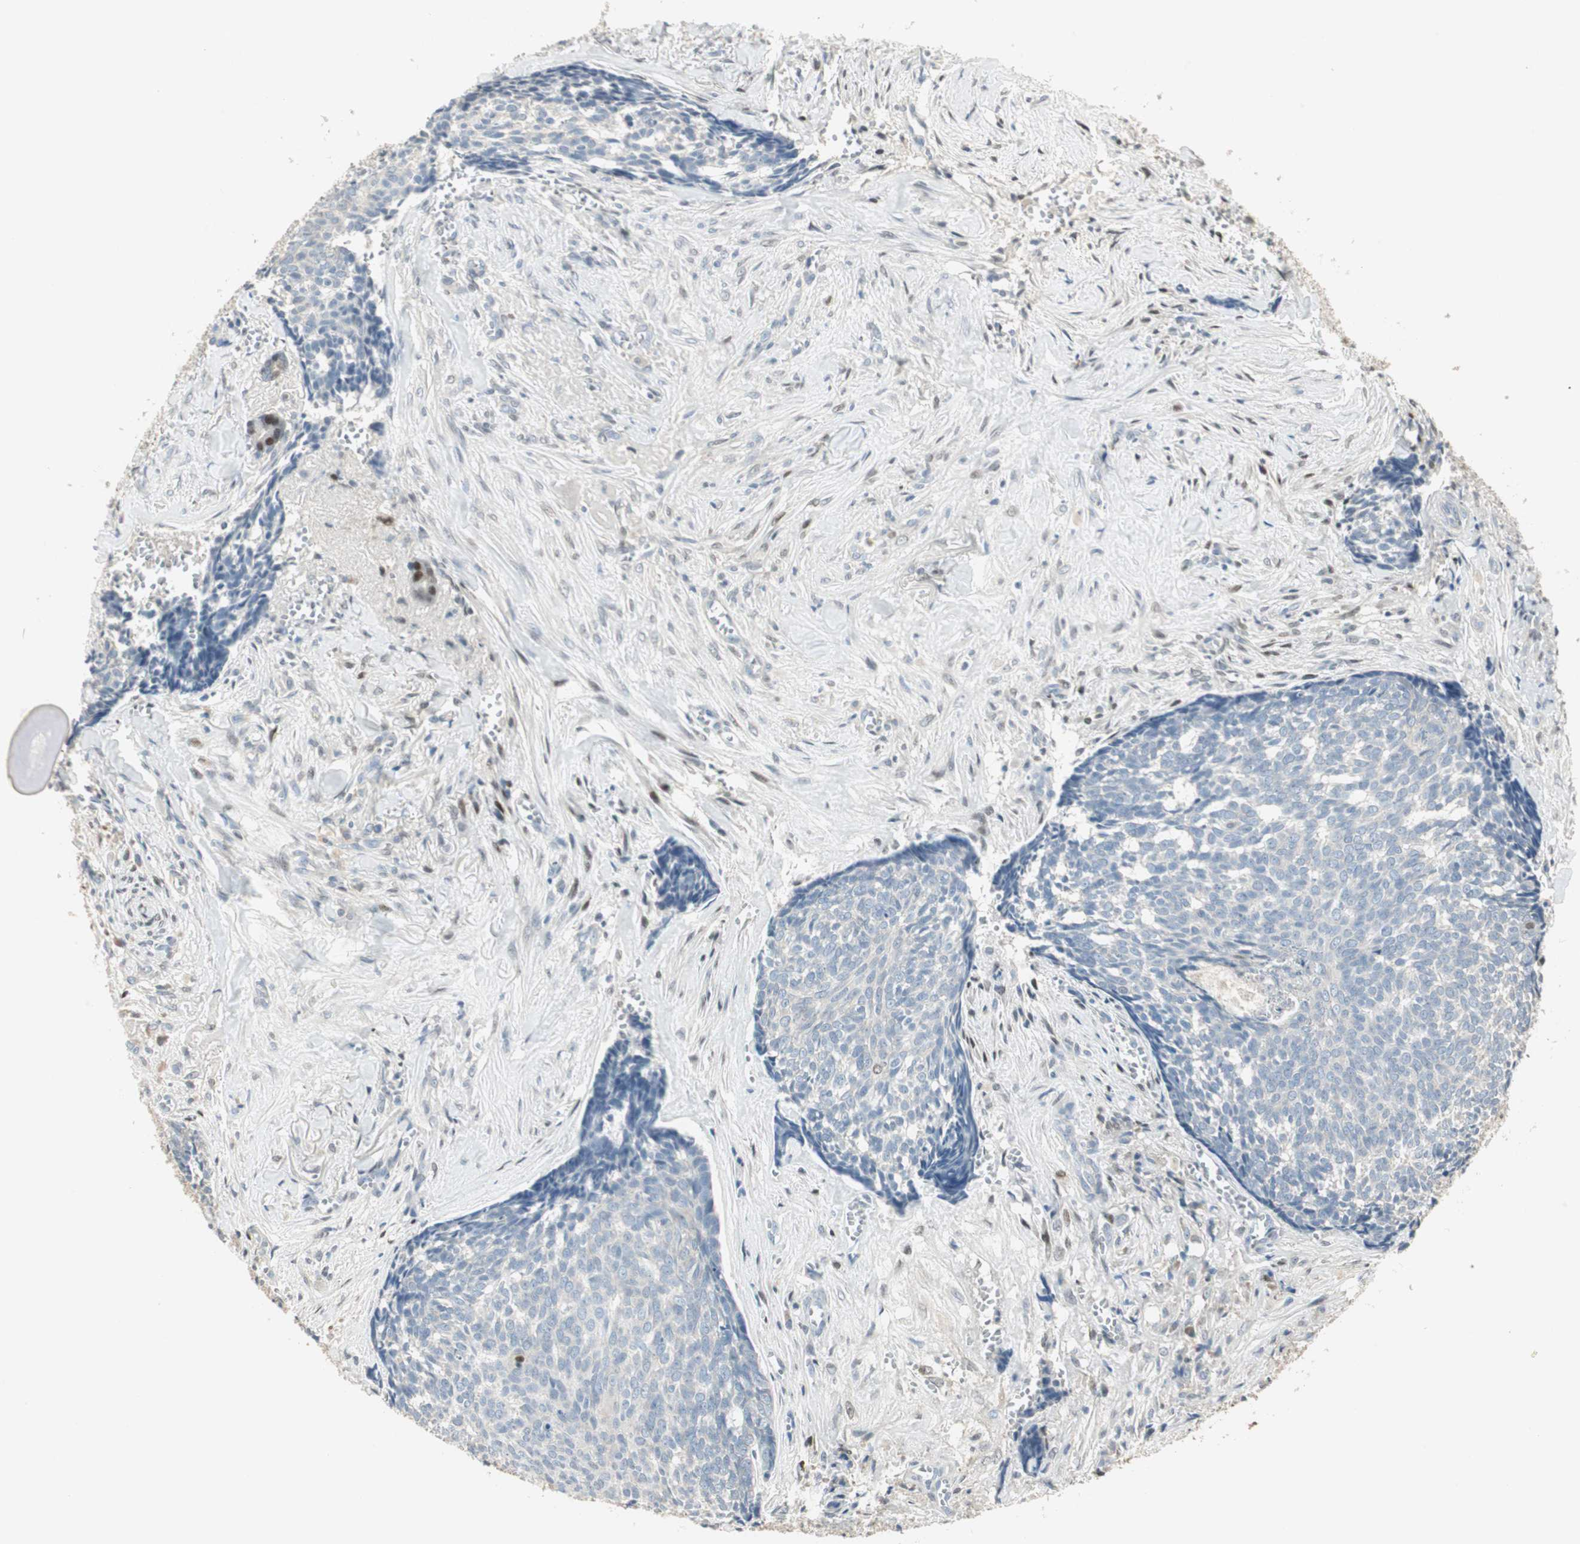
{"staining": {"intensity": "negative", "quantity": "none", "location": "none"}, "tissue": "skin cancer", "cell_type": "Tumor cells", "image_type": "cancer", "snomed": [{"axis": "morphology", "description": "Basal cell carcinoma"}, {"axis": "topography", "description": "Skin"}], "caption": "Tumor cells are negative for protein expression in human basal cell carcinoma (skin).", "gene": "RUNX2", "patient": {"sex": "male", "age": 84}}